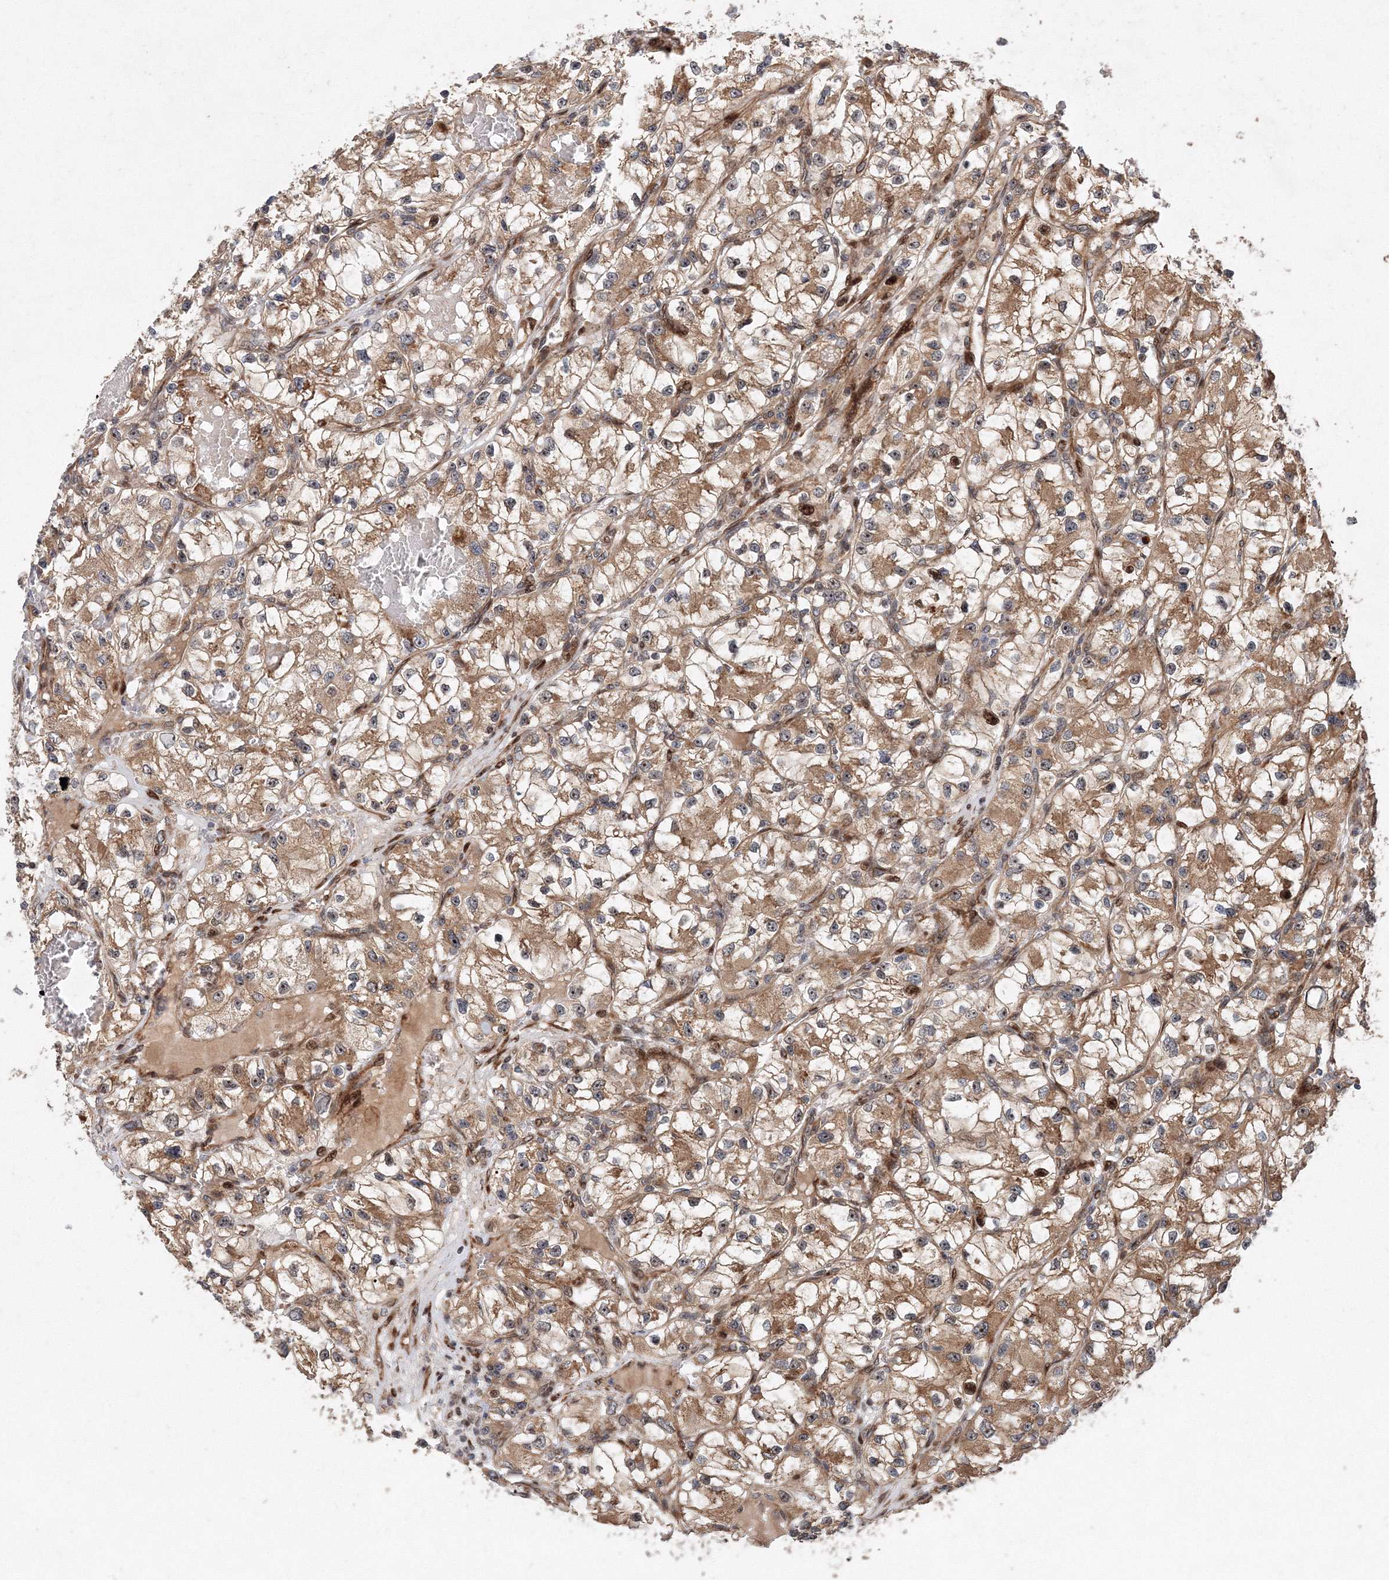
{"staining": {"intensity": "moderate", "quantity": ">75%", "location": "cytoplasmic/membranous,nuclear"}, "tissue": "renal cancer", "cell_type": "Tumor cells", "image_type": "cancer", "snomed": [{"axis": "morphology", "description": "Adenocarcinoma, NOS"}, {"axis": "topography", "description": "Kidney"}], "caption": "DAB immunohistochemical staining of human renal cancer shows moderate cytoplasmic/membranous and nuclear protein expression in approximately >75% of tumor cells.", "gene": "ANKAR", "patient": {"sex": "female", "age": 57}}